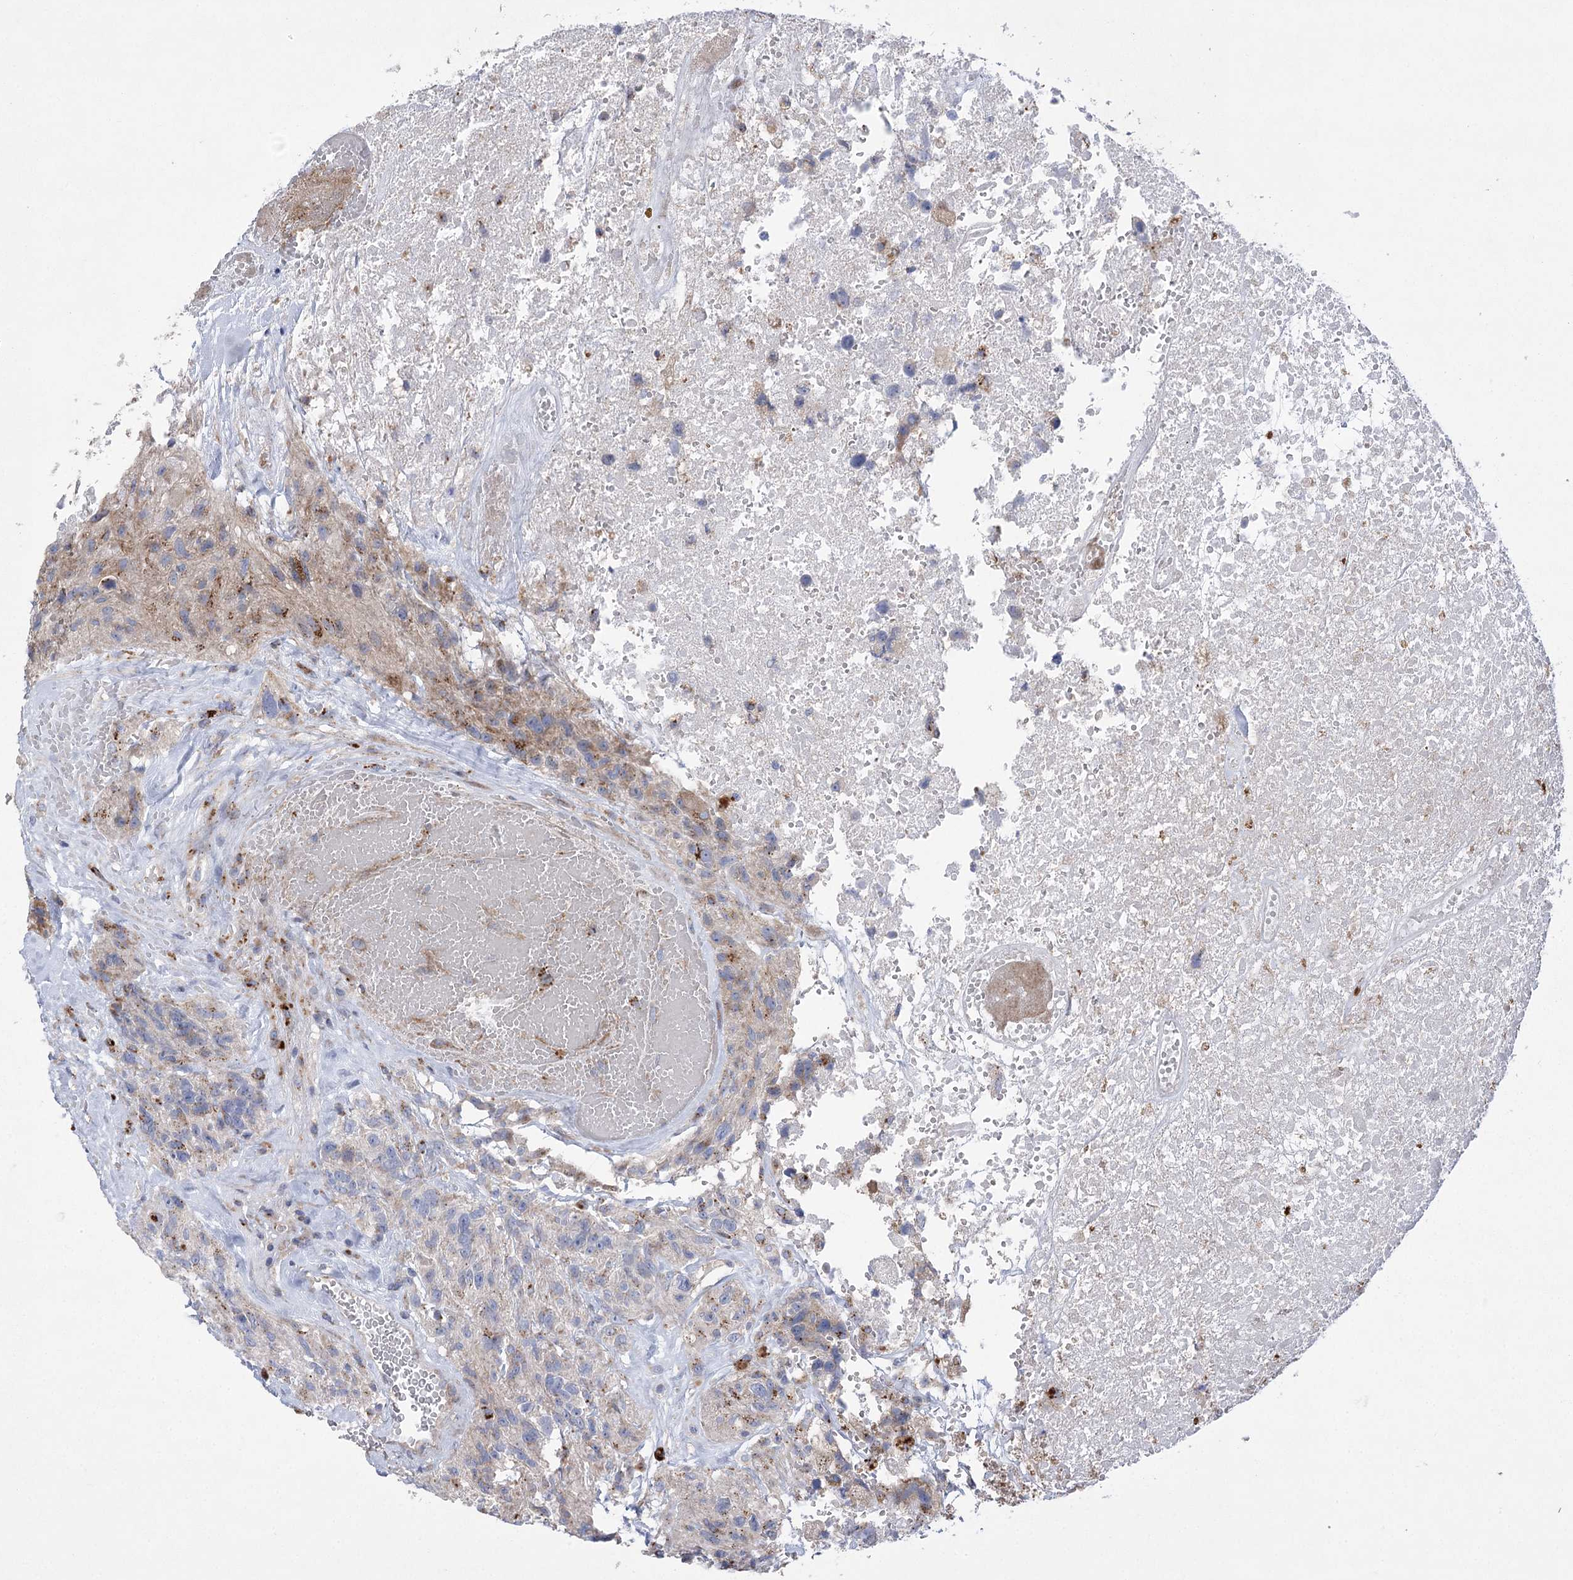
{"staining": {"intensity": "negative", "quantity": "none", "location": "none"}, "tissue": "glioma", "cell_type": "Tumor cells", "image_type": "cancer", "snomed": [{"axis": "morphology", "description": "Glioma, malignant, High grade"}, {"axis": "topography", "description": "Brain"}], "caption": "Immunohistochemical staining of glioma shows no significant expression in tumor cells. Brightfield microscopy of immunohistochemistry stained with DAB (3,3'-diaminobenzidine) (brown) and hematoxylin (blue), captured at high magnification.", "gene": "NME7", "patient": {"sex": "male", "age": 69}}